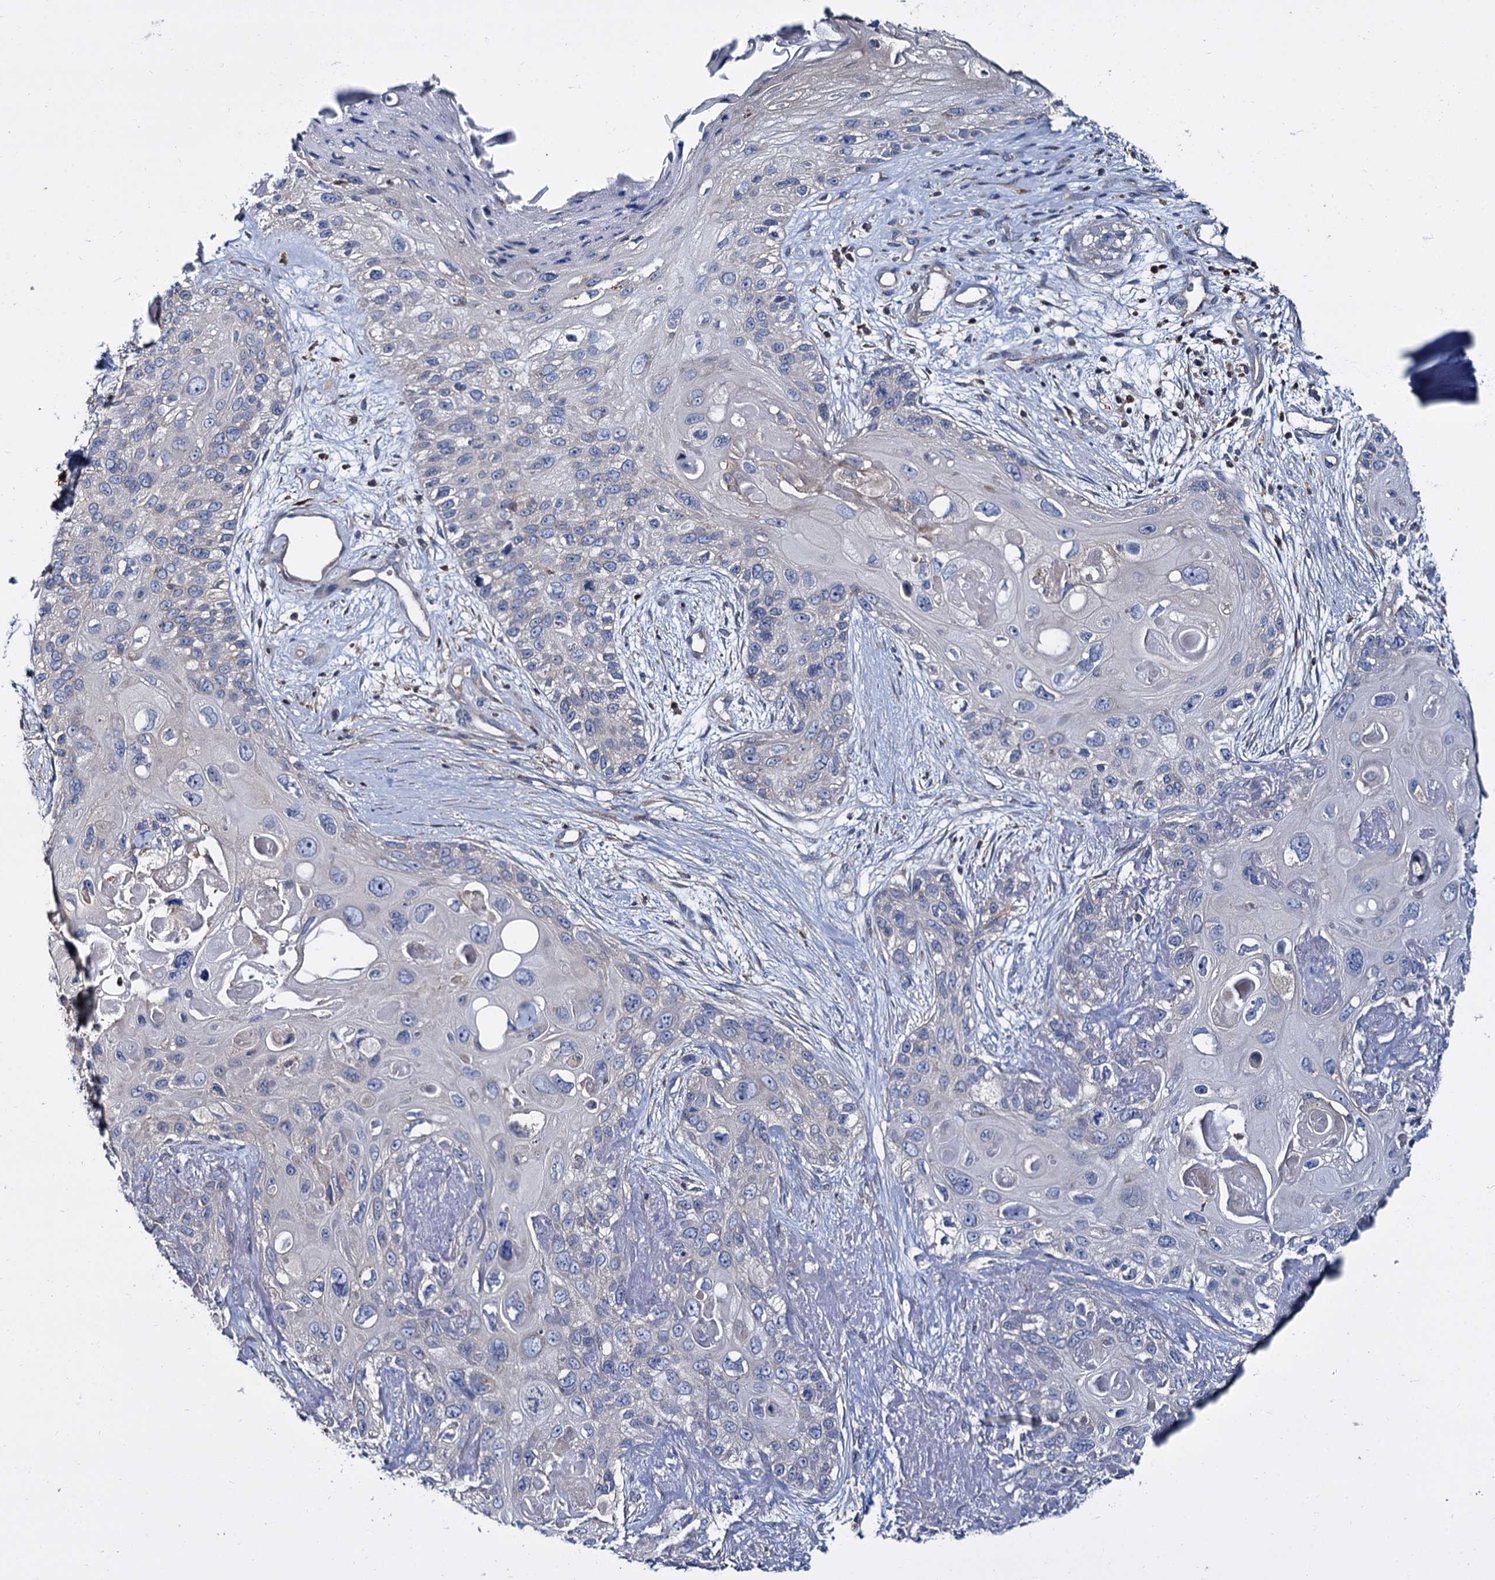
{"staining": {"intensity": "negative", "quantity": "none", "location": "none"}, "tissue": "skin cancer", "cell_type": "Tumor cells", "image_type": "cancer", "snomed": [{"axis": "morphology", "description": "Normal tissue, NOS"}, {"axis": "morphology", "description": "Squamous cell carcinoma, NOS"}, {"axis": "topography", "description": "Skin"}], "caption": "An immunohistochemistry photomicrograph of skin cancer (squamous cell carcinoma) is shown. There is no staining in tumor cells of skin cancer (squamous cell carcinoma). (Immunohistochemistry, brightfield microscopy, high magnification).", "gene": "ANKRD13A", "patient": {"sex": "male", "age": 72}}